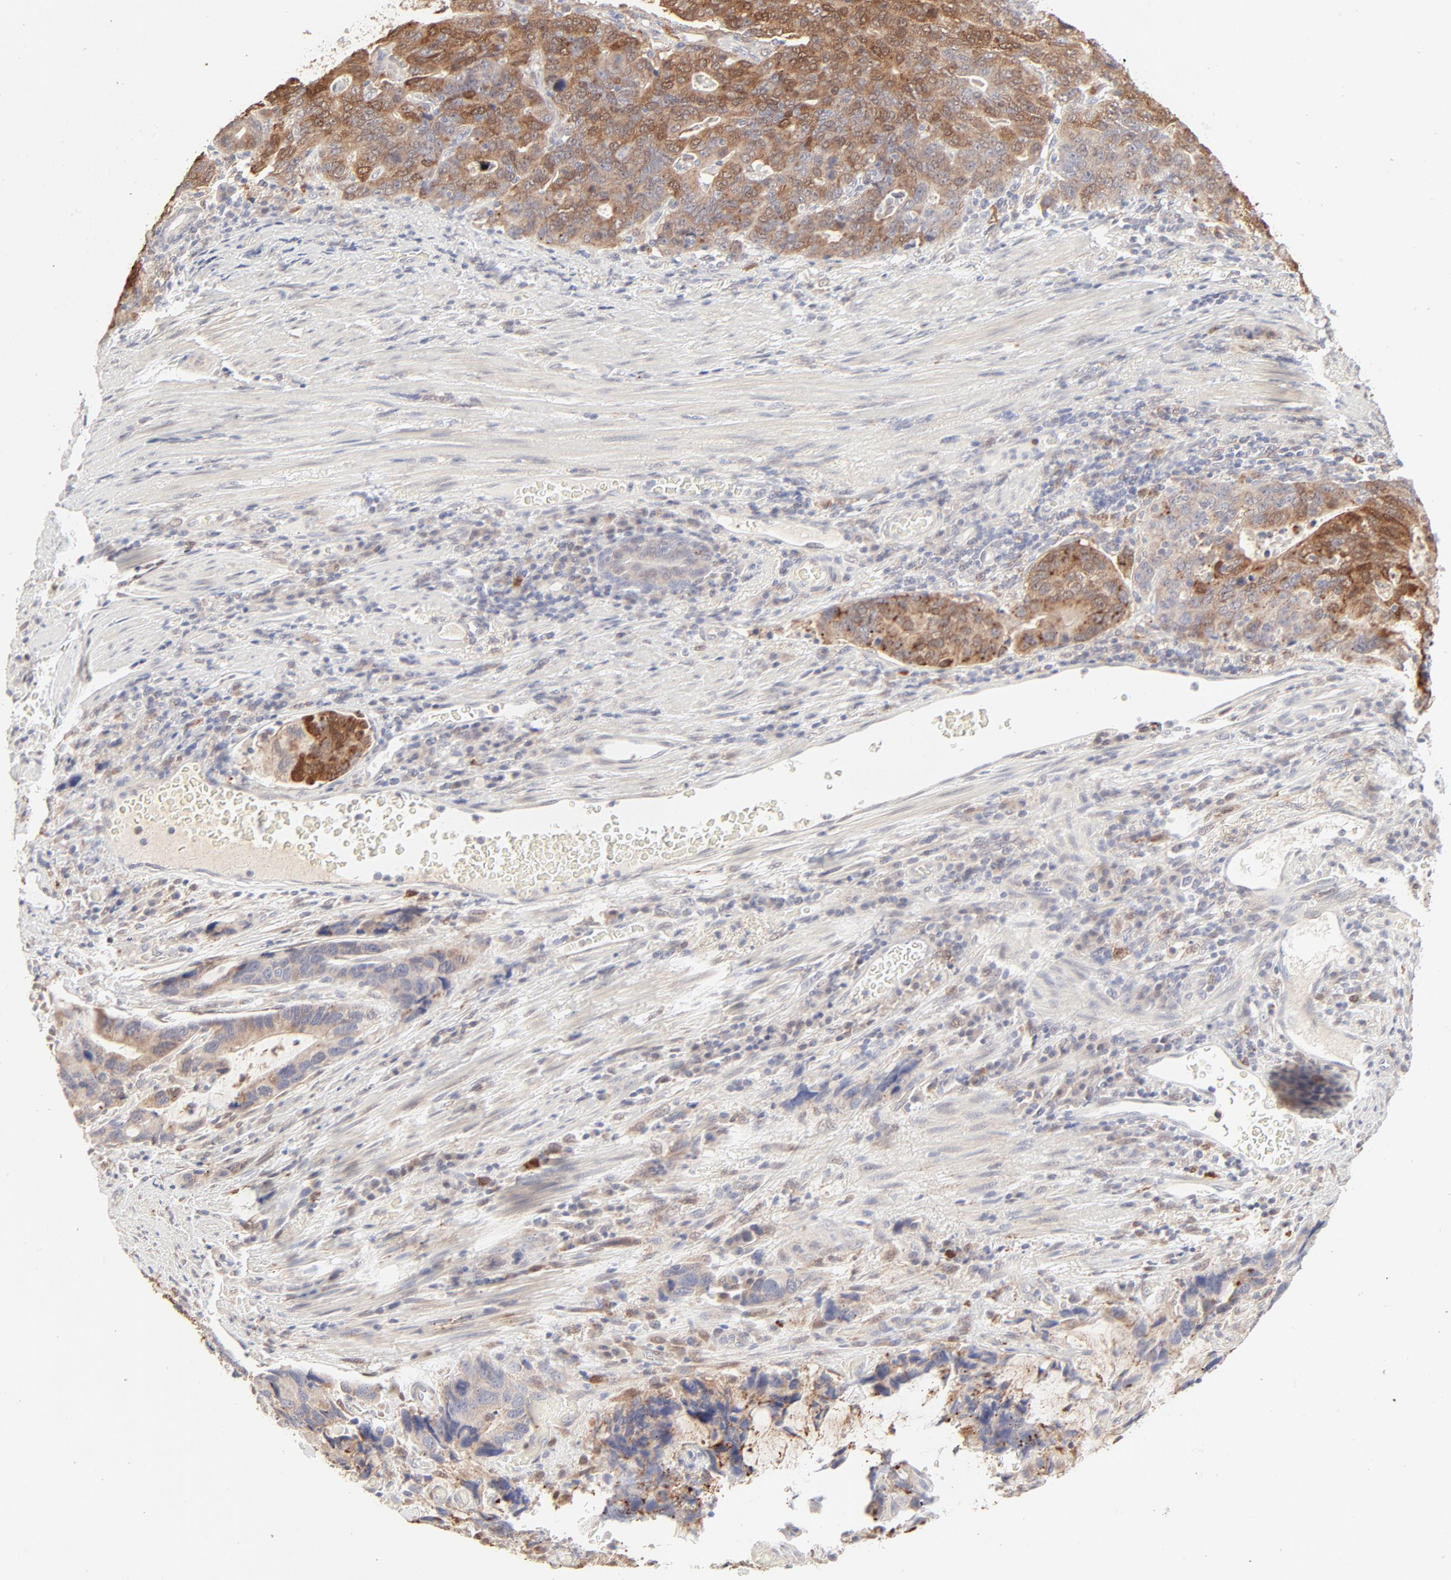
{"staining": {"intensity": "strong", "quantity": ">75%", "location": "cytoplasmic/membranous"}, "tissue": "stomach cancer", "cell_type": "Tumor cells", "image_type": "cancer", "snomed": [{"axis": "morphology", "description": "Adenocarcinoma, NOS"}, {"axis": "topography", "description": "Esophagus"}, {"axis": "topography", "description": "Stomach"}], "caption": "Protein expression analysis of human stomach cancer (adenocarcinoma) reveals strong cytoplasmic/membranous positivity in approximately >75% of tumor cells.", "gene": "LGALS2", "patient": {"sex": "male", "age": 74}}